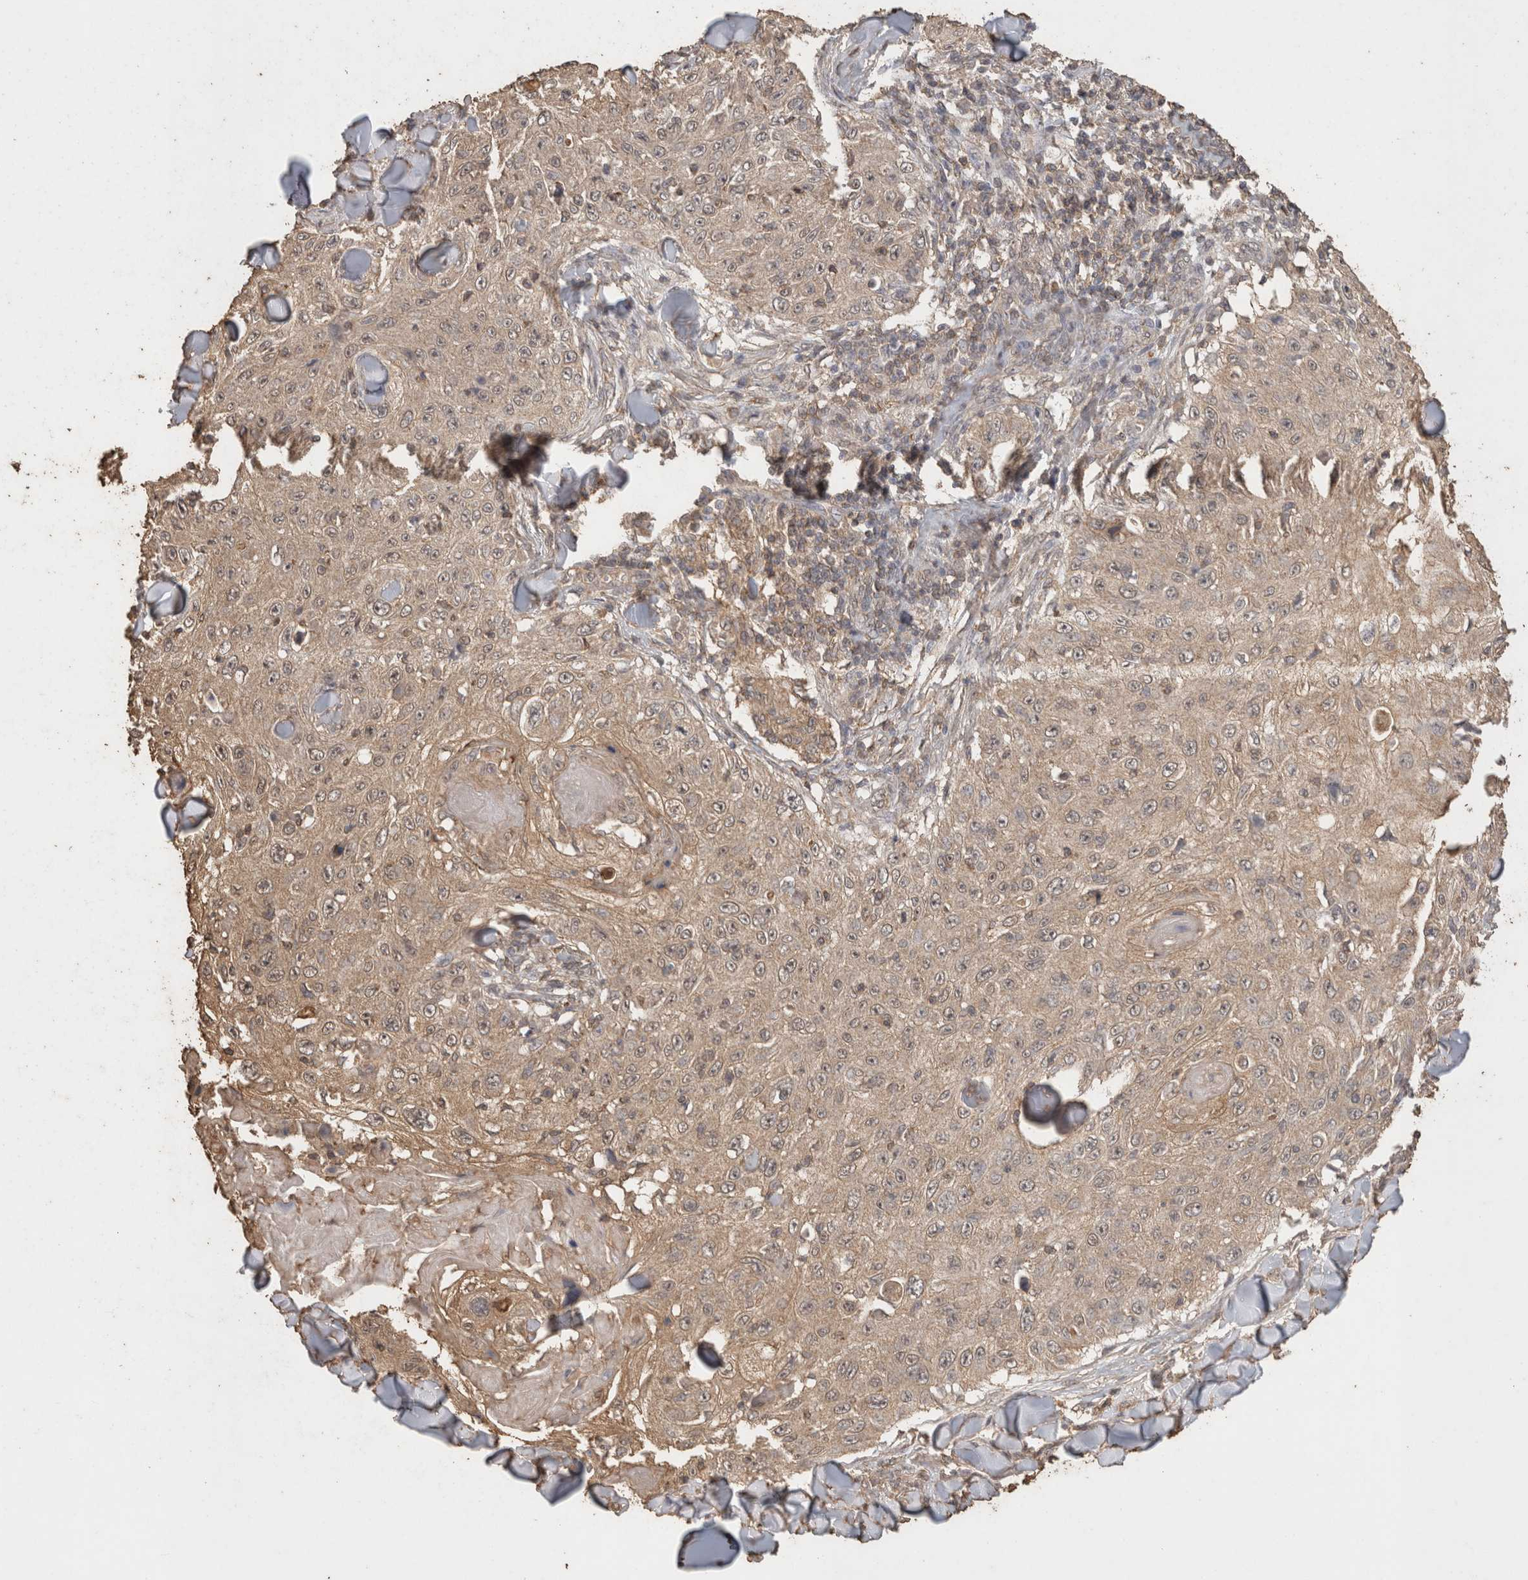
{"staining": {"intensity": "weak", "quantity": ">75%", "location": "cytoplasmic/membranous"}, "tissue": "skin cancer", "cell_type": "Tumor cells", "image_type": "cancer", "snomed": [{"axis": "morphology", "description": "Squamous cell carcinoma, NOS"}, {"axis": "topography", "description": "Skin"}], "caption": "Squamous cell carcinoma (skin) stained with DAB (3,3'-diaminobenzidine) IHC displays low levels of weak cytoplasmic/membranous positivity in about >75% of tumor cells.", "gene": "CX3CL1", "patient": {"sex": "male", "age": 86}}